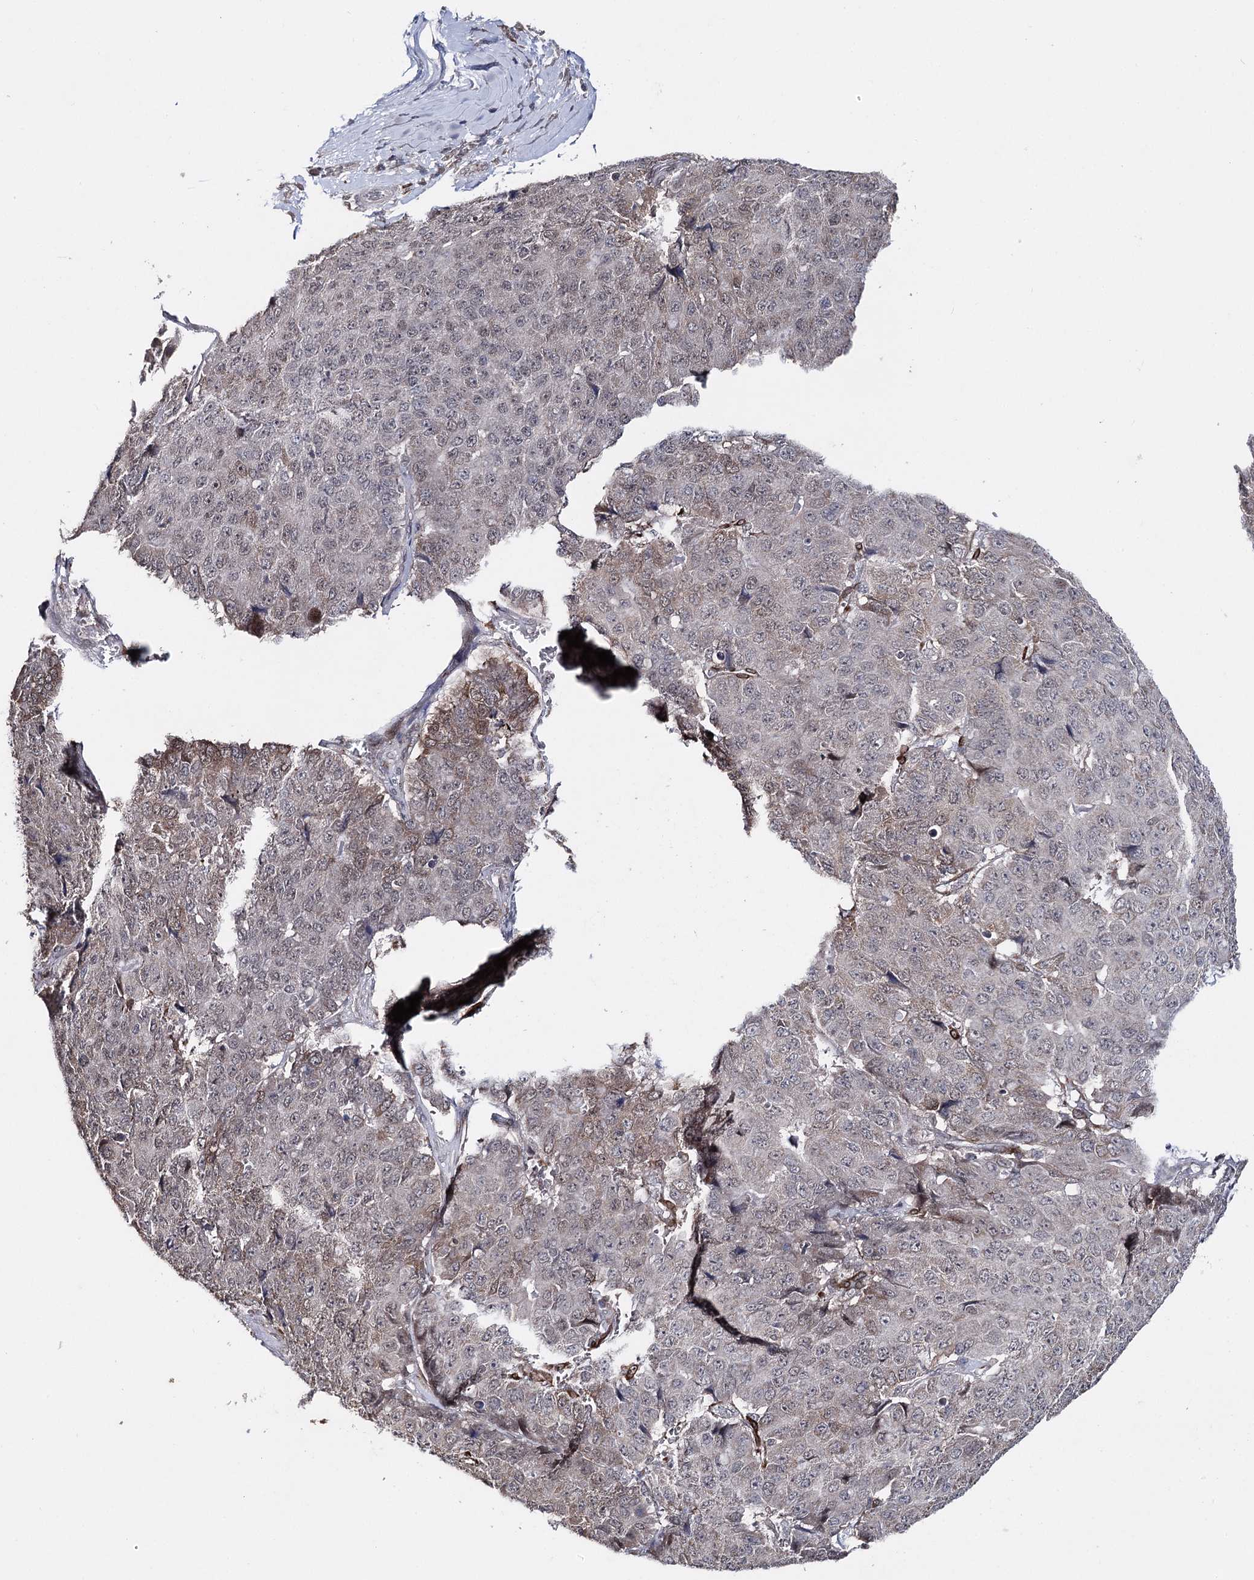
{"staining": {"intensity": "weak", "quantity": "<25%", "location": "cytoplasmic/membranous"}, "tissue": "pancreatic cancer", "cell_type": "Tumor cells", "image_type": "cancer", "snomed": [{"axis": "morphology", "description": "Adenocarcinoma, NOS"}, {"axis": "topography", "description": "Pancreas"}], "caption": "The histopathology image displays no staining of tumor cells in pancreatic cancer. The staining is performed using DAB brown chromogen with nuclei counter-stained in using hematoxylin.", "gene": "HSD11B2", "patient": {"sex": "male", "age": 50}}